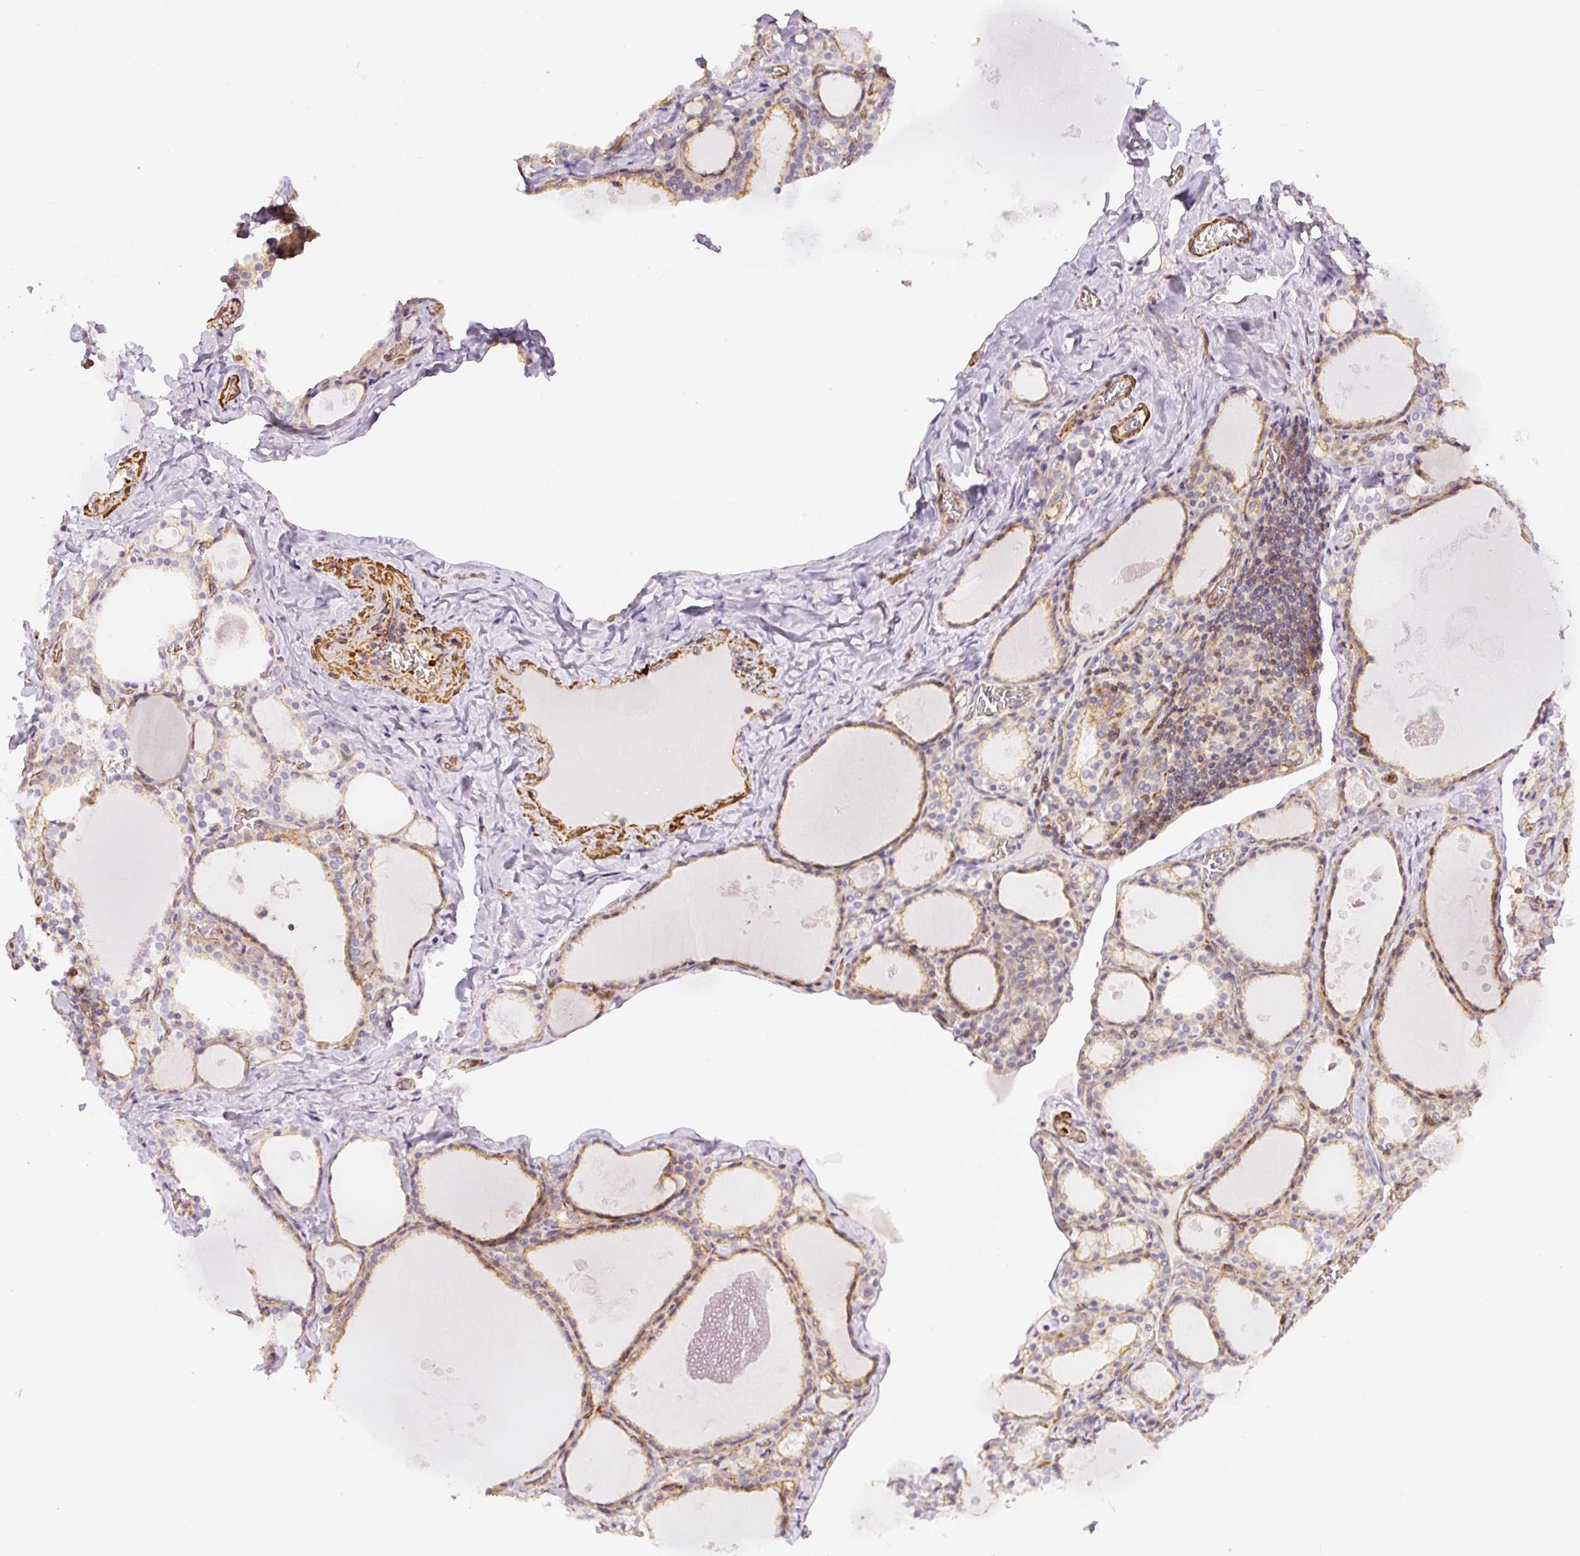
{"staining": {"intensity": "weak", "quantity": ">75%", "location": "cytoplasmic/membranous"}, "tissue": "thyroid gland", "cell_type": "Glandular cells", "image_type": "normal", "snomed": [{"axis": "morphology", "description": "Normal tissue, NOS"}, {"axis": "topography", "description": "Thyroid gland"}], "caption": "This is a photomicrograph of IHC staining of normal thyroid gland, which shows weak staining in the cytoplasmic/membranous of glandular cells.", "gene": "MYL12A", "patient": {"sex": "male", "age": 56}}